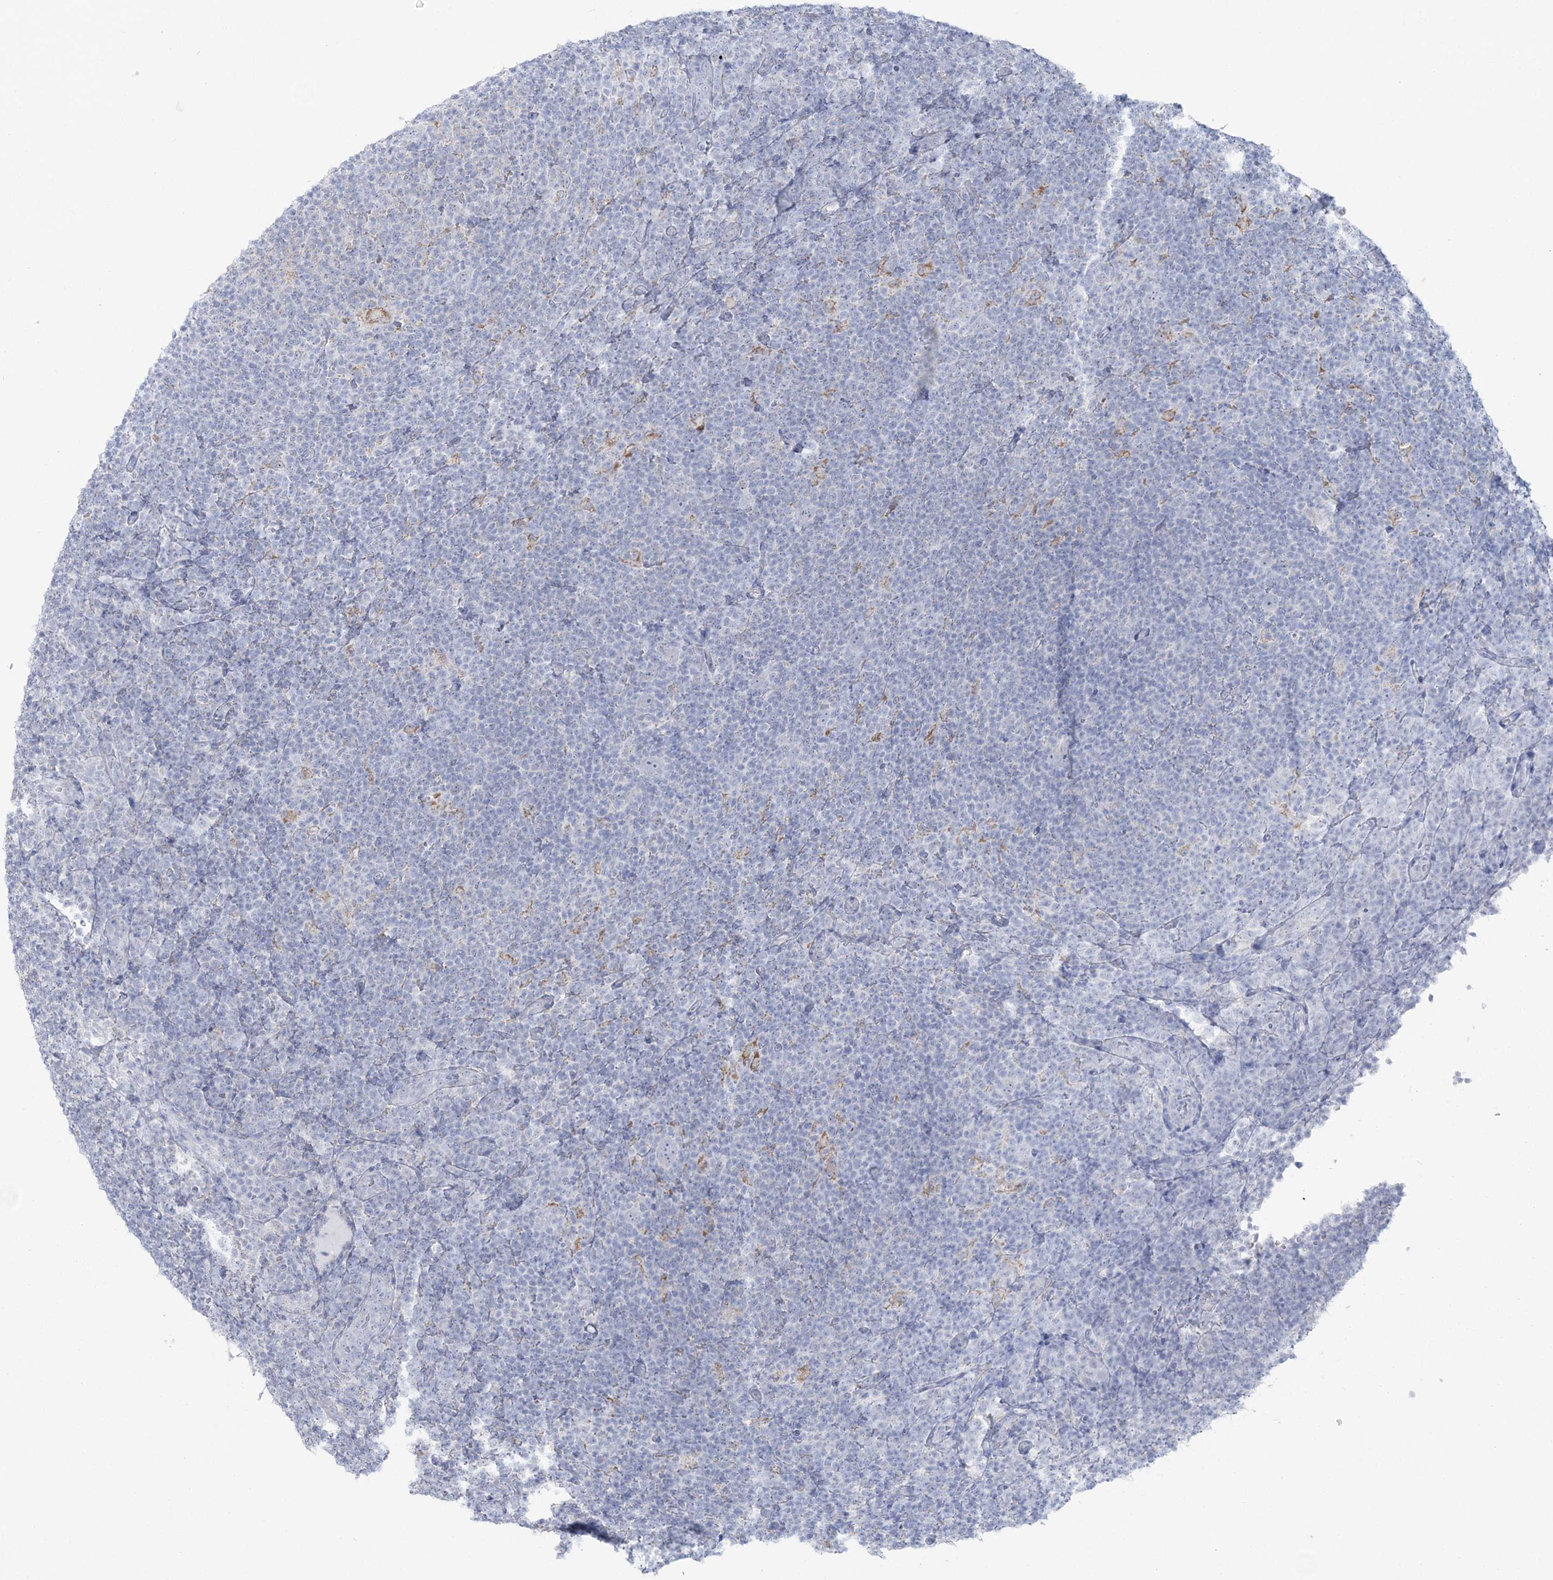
{"staining": {"intensity": "negative", "quantity": "none", "location": "none"}, "tissue": "lymphoma", "cell_type": "Tumor cells", "image_type": "cancer", "snomed": [{"axis": "morphology", "description": "Hodgkin's disease, NOS"}, {"axis": "topography", "description": "Lymph node"}], "caption": "This is a histopathology image of immunohistochemistry staining of Hodgkin's disease, which shows no positivity in tumor cells.", "gene": "ZNF843", "patient": {"sex": "female", "age": 57}}